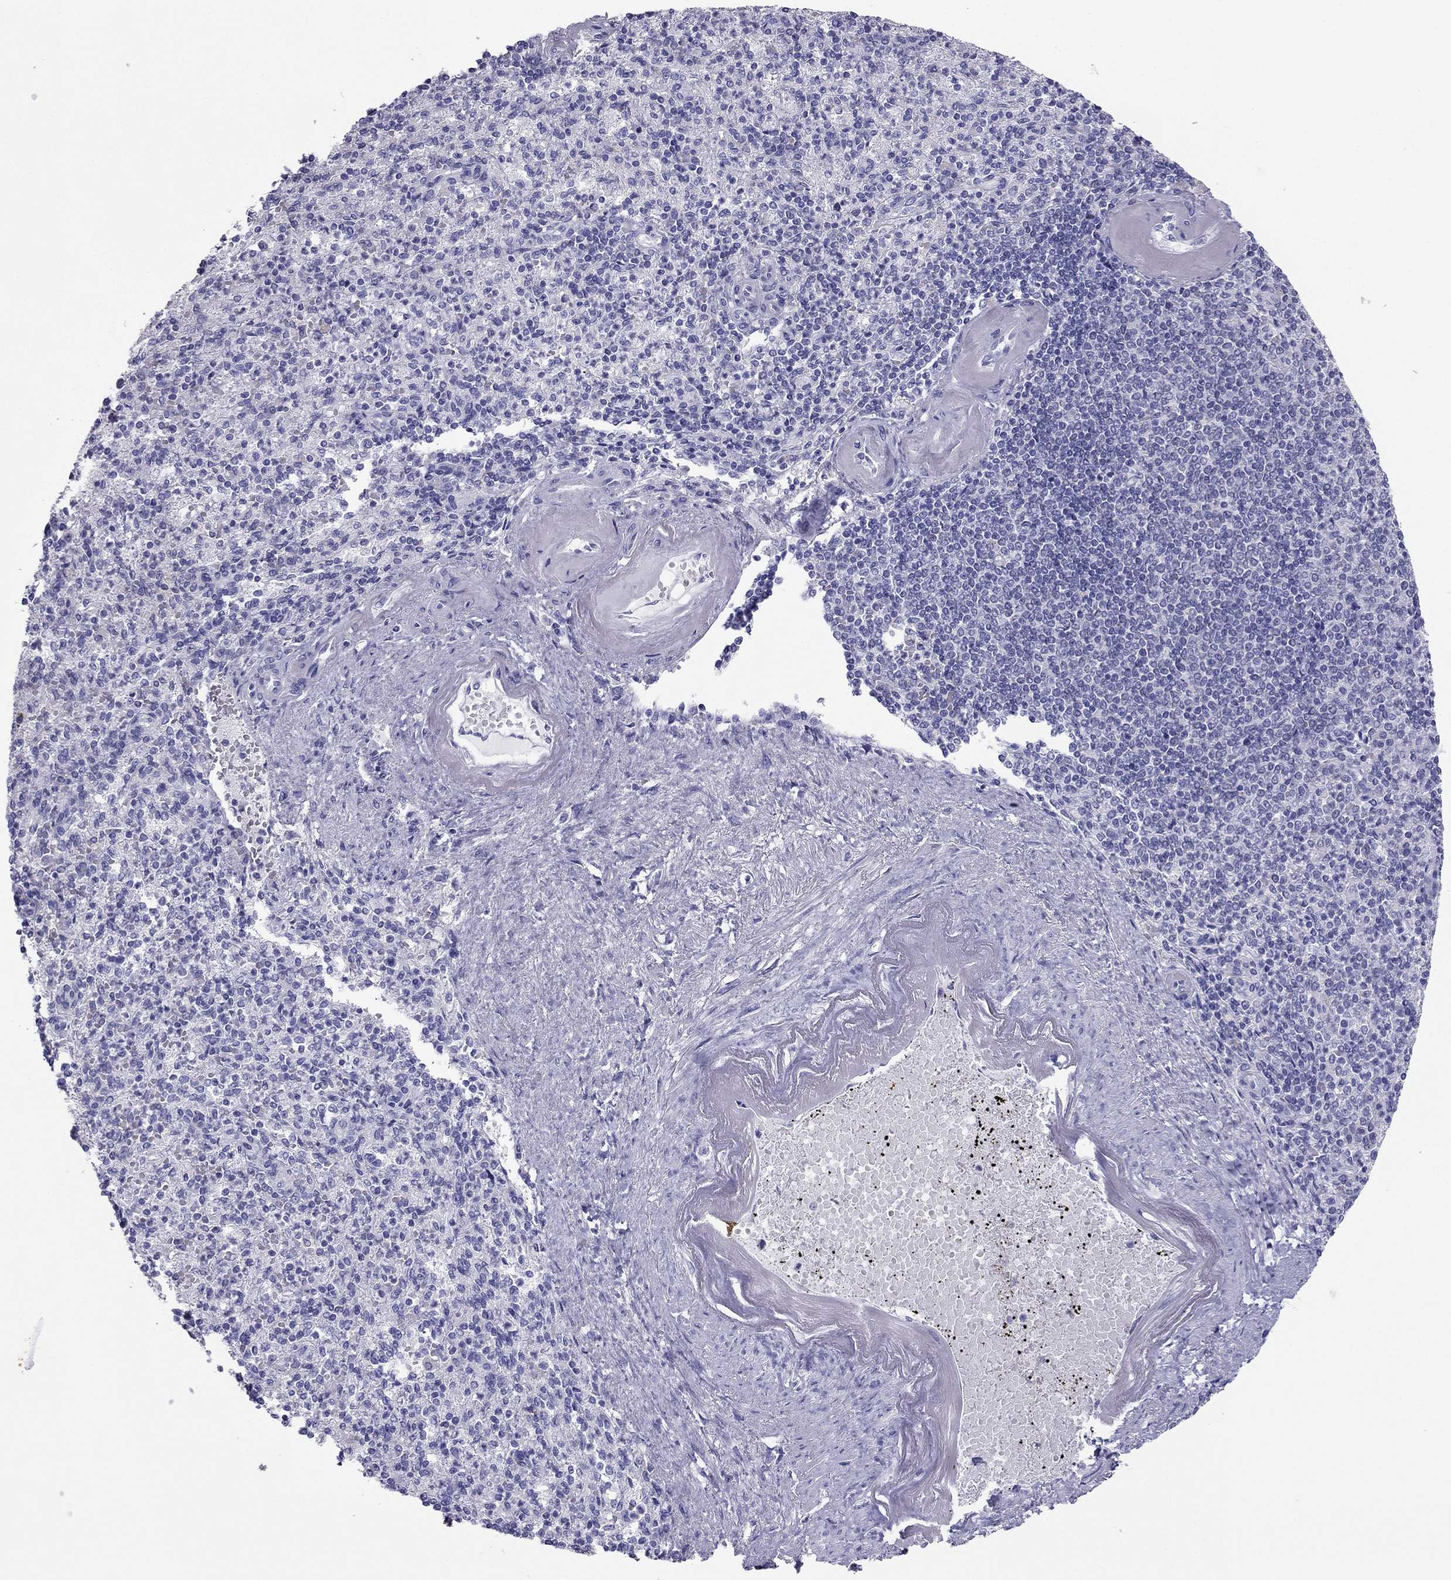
{"staining": {"intensity": "negative", "quantity": "none", "location": "none"}, "tissue": "spleen", "cell_type": "Cells in red pulp", "image_type": "normal", "snomed": [{"axis": "morphology", "description": "Normal tissue, NOS"}, {"axis": "topography", "description": "Spleen"}], "caption": "This is an immunohistochemistry (IHC) micrograph of unremarkable spleen. There is no positivity in cells in red pulp.", "gene": "MAEL", "patient": {"sex": "female", "age": 74}}